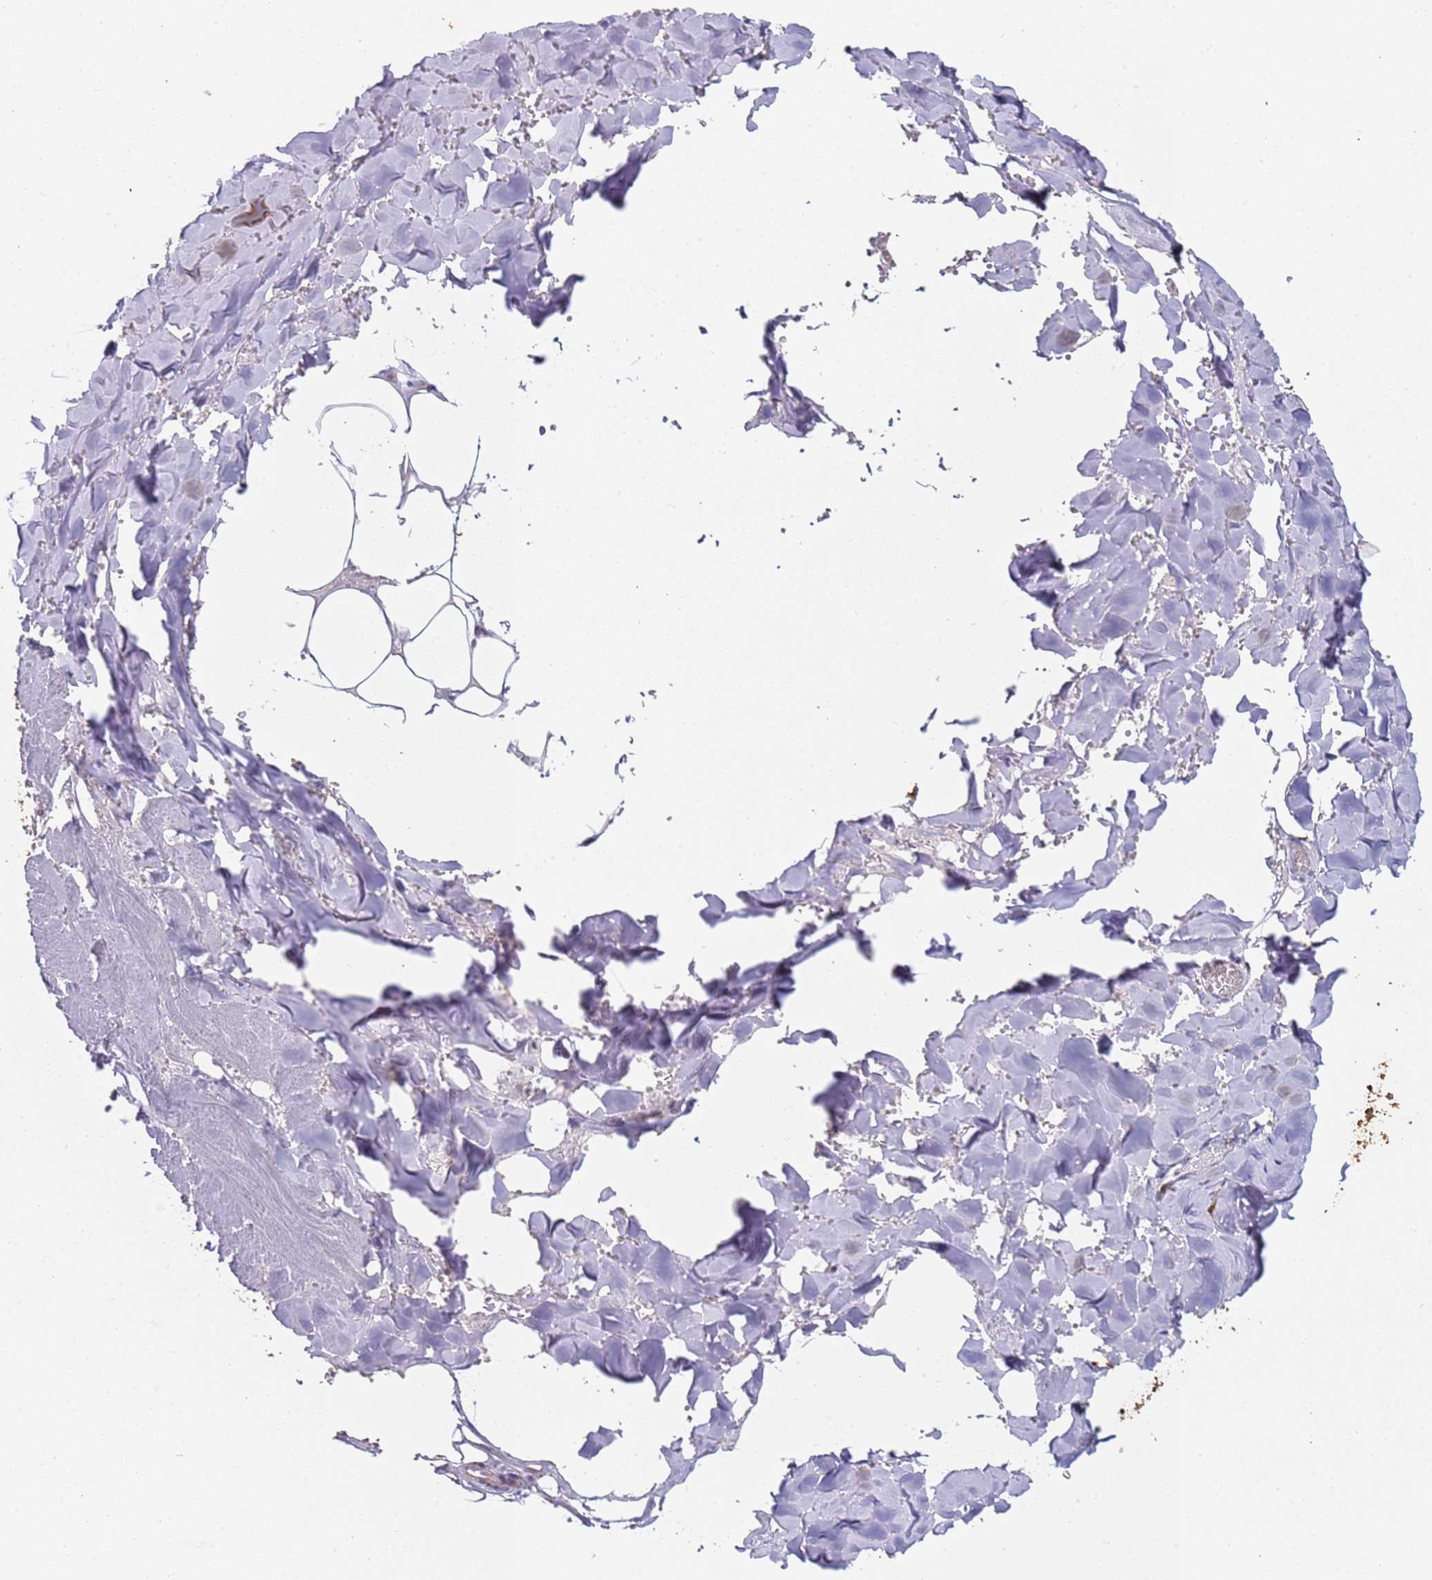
{"staining": {"intensity": "negative", "quantity": "none", "location": "none"}, "tissue": "adipose tissue", "cell_type": "Adipocytes", "image_type": "normal", "snomed": [{"axis": "morphology", "description": "Normal tissue, NOS"}, {"axis": "topography", "description": "Salivary gland"}, {"axis": "topography", "description": "Peripheral nerve tissue"}], "caption": "This is a image of immunohistochemistry (IHC) staining of normal adipose tissue, which shows no positivity in adipocytes. Brightfield microscopy of immunohistochemistry stained with DAB (brown) and hematoxylin (blue), captured at high magnification.", "gene": "PAQR7", "patient": {"sex": "male", "age": 38}}